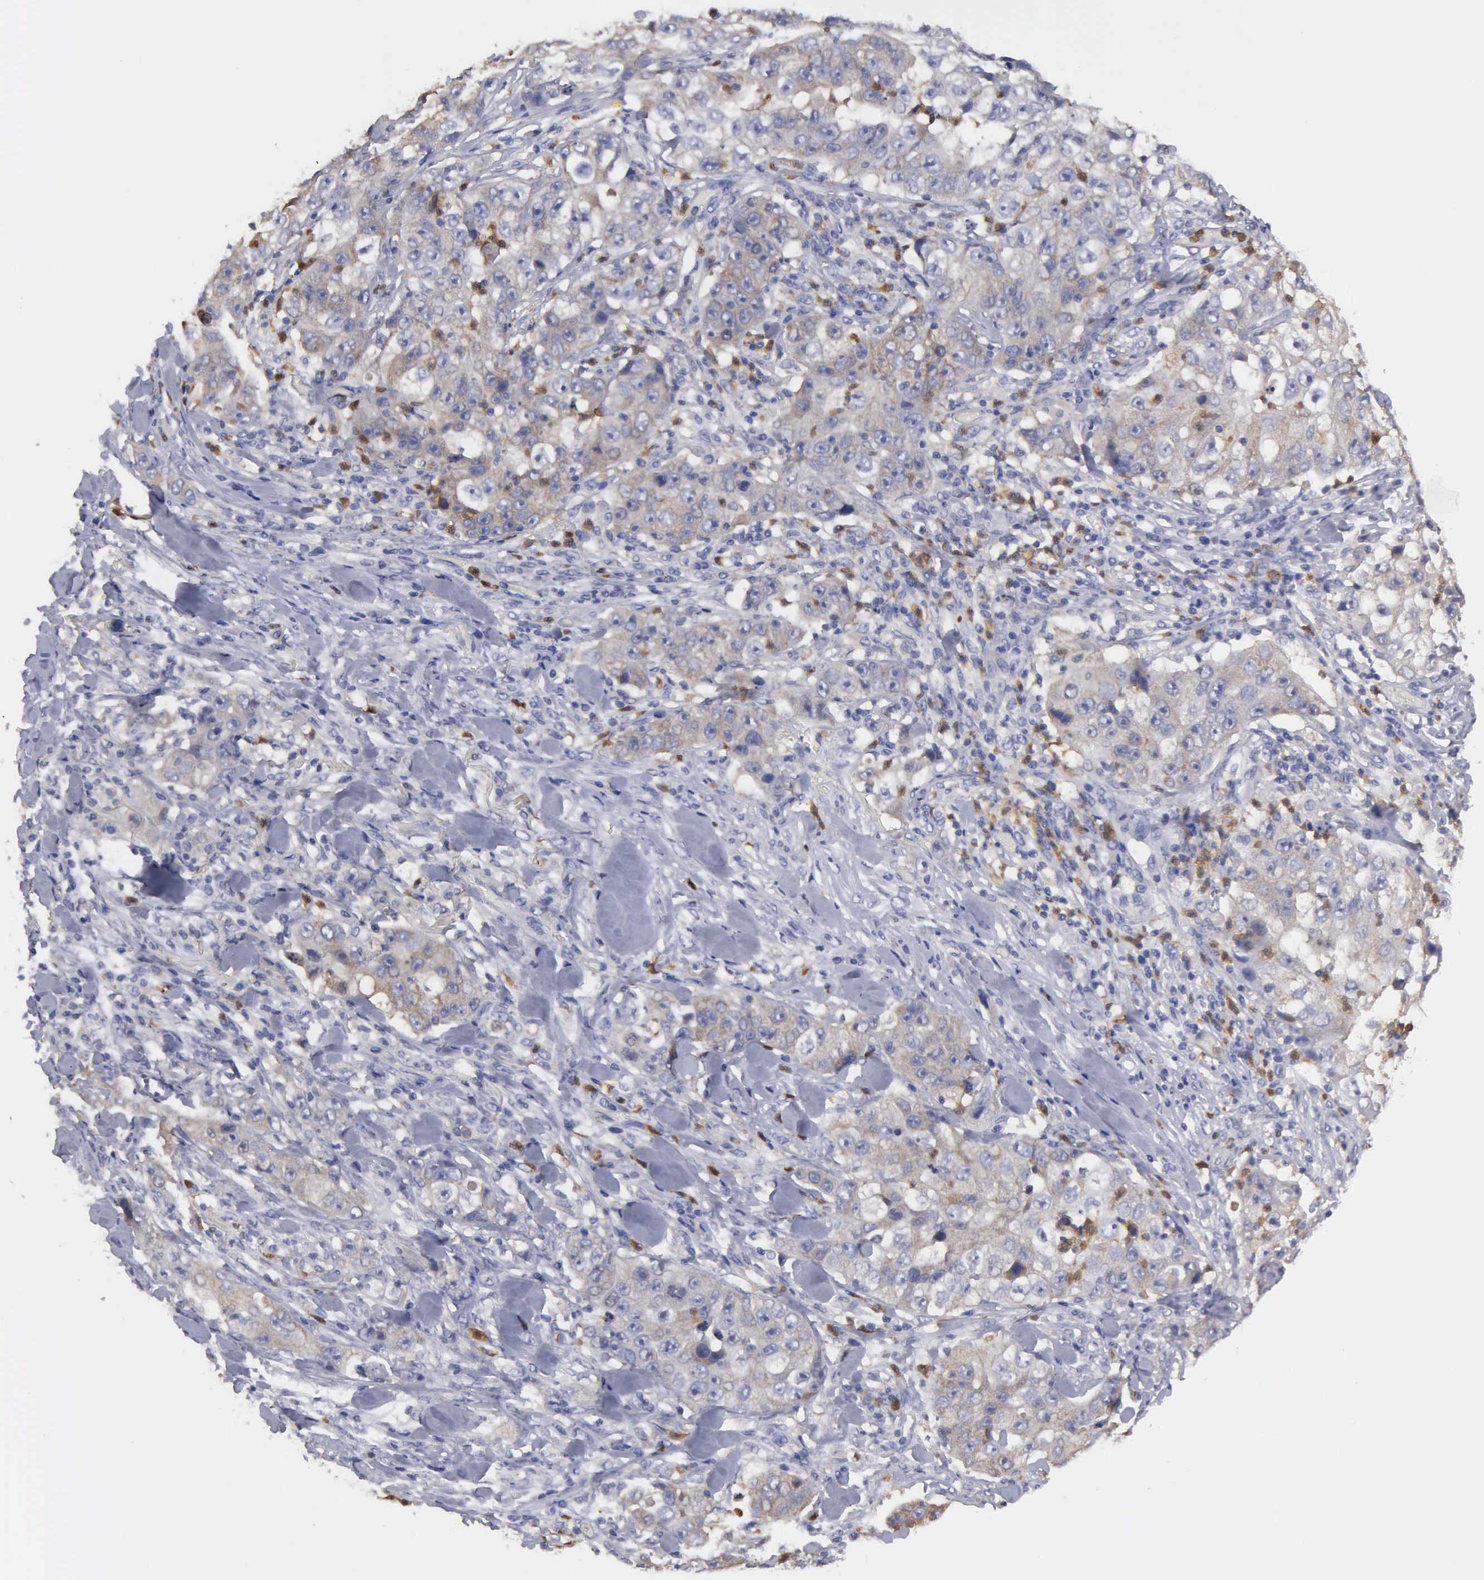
{"staining": {"intensity": "weak", "quantity": "<25%", "location": "cytoplasmic/membranous"}, "tissue": "lung cancer", "cell_type": "Tumor cells", "image_type": "cancer", "snomed": [{"axis": "morphology", "description": "Squamous cell carcinoma, NOS"}, {"axis": "topography", "description": "Lung"}], "caption": "Immunohistochemistry histopathology image of human lung cancer stained for a protein (brown), which reveals no positivity in tumor cells.", "gene": "G6PD", "patient": {"sex": "male", "age": 64}}